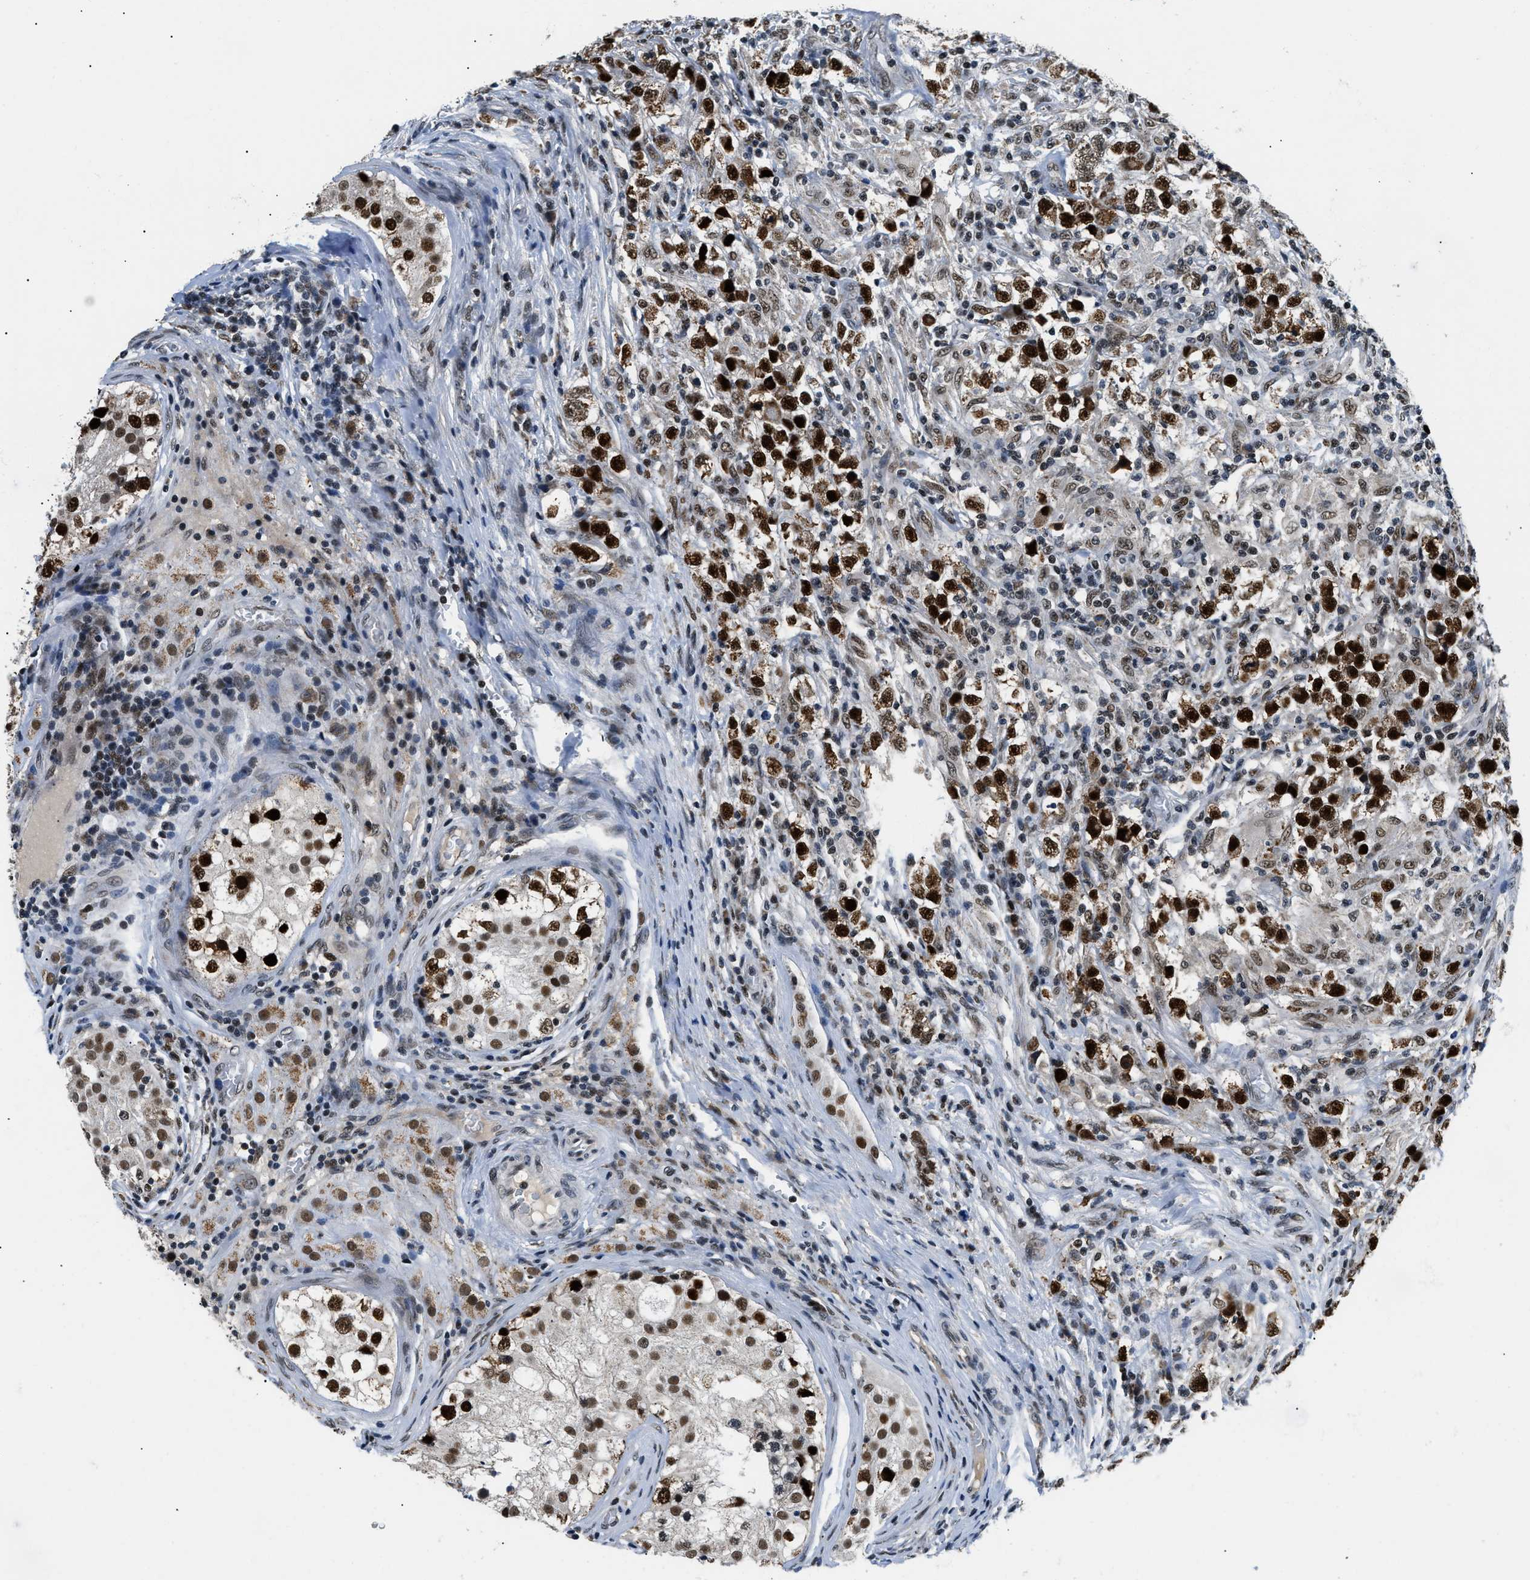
{"staining": {"intensity": "strong", "quantity": ">75%", "location": "nuclear"}, "tissue": "testis cancer", "cell_type": "Tumor cells", "image_type": "cancer", "snomed": [{"axis": "morphology", "description": "Carcinoma, Embryonal, NOS"}, {"axis": "topography", "description": "Testis"}], "caption": "Testis cancer (embryonal carcinoma) was stained to show a protein in brown. There is high levels of strong nuclear expression in approximately >75% of tumor cells.", "gene": "KDM3B", "patient": {"sex": "male", "age": 21}}